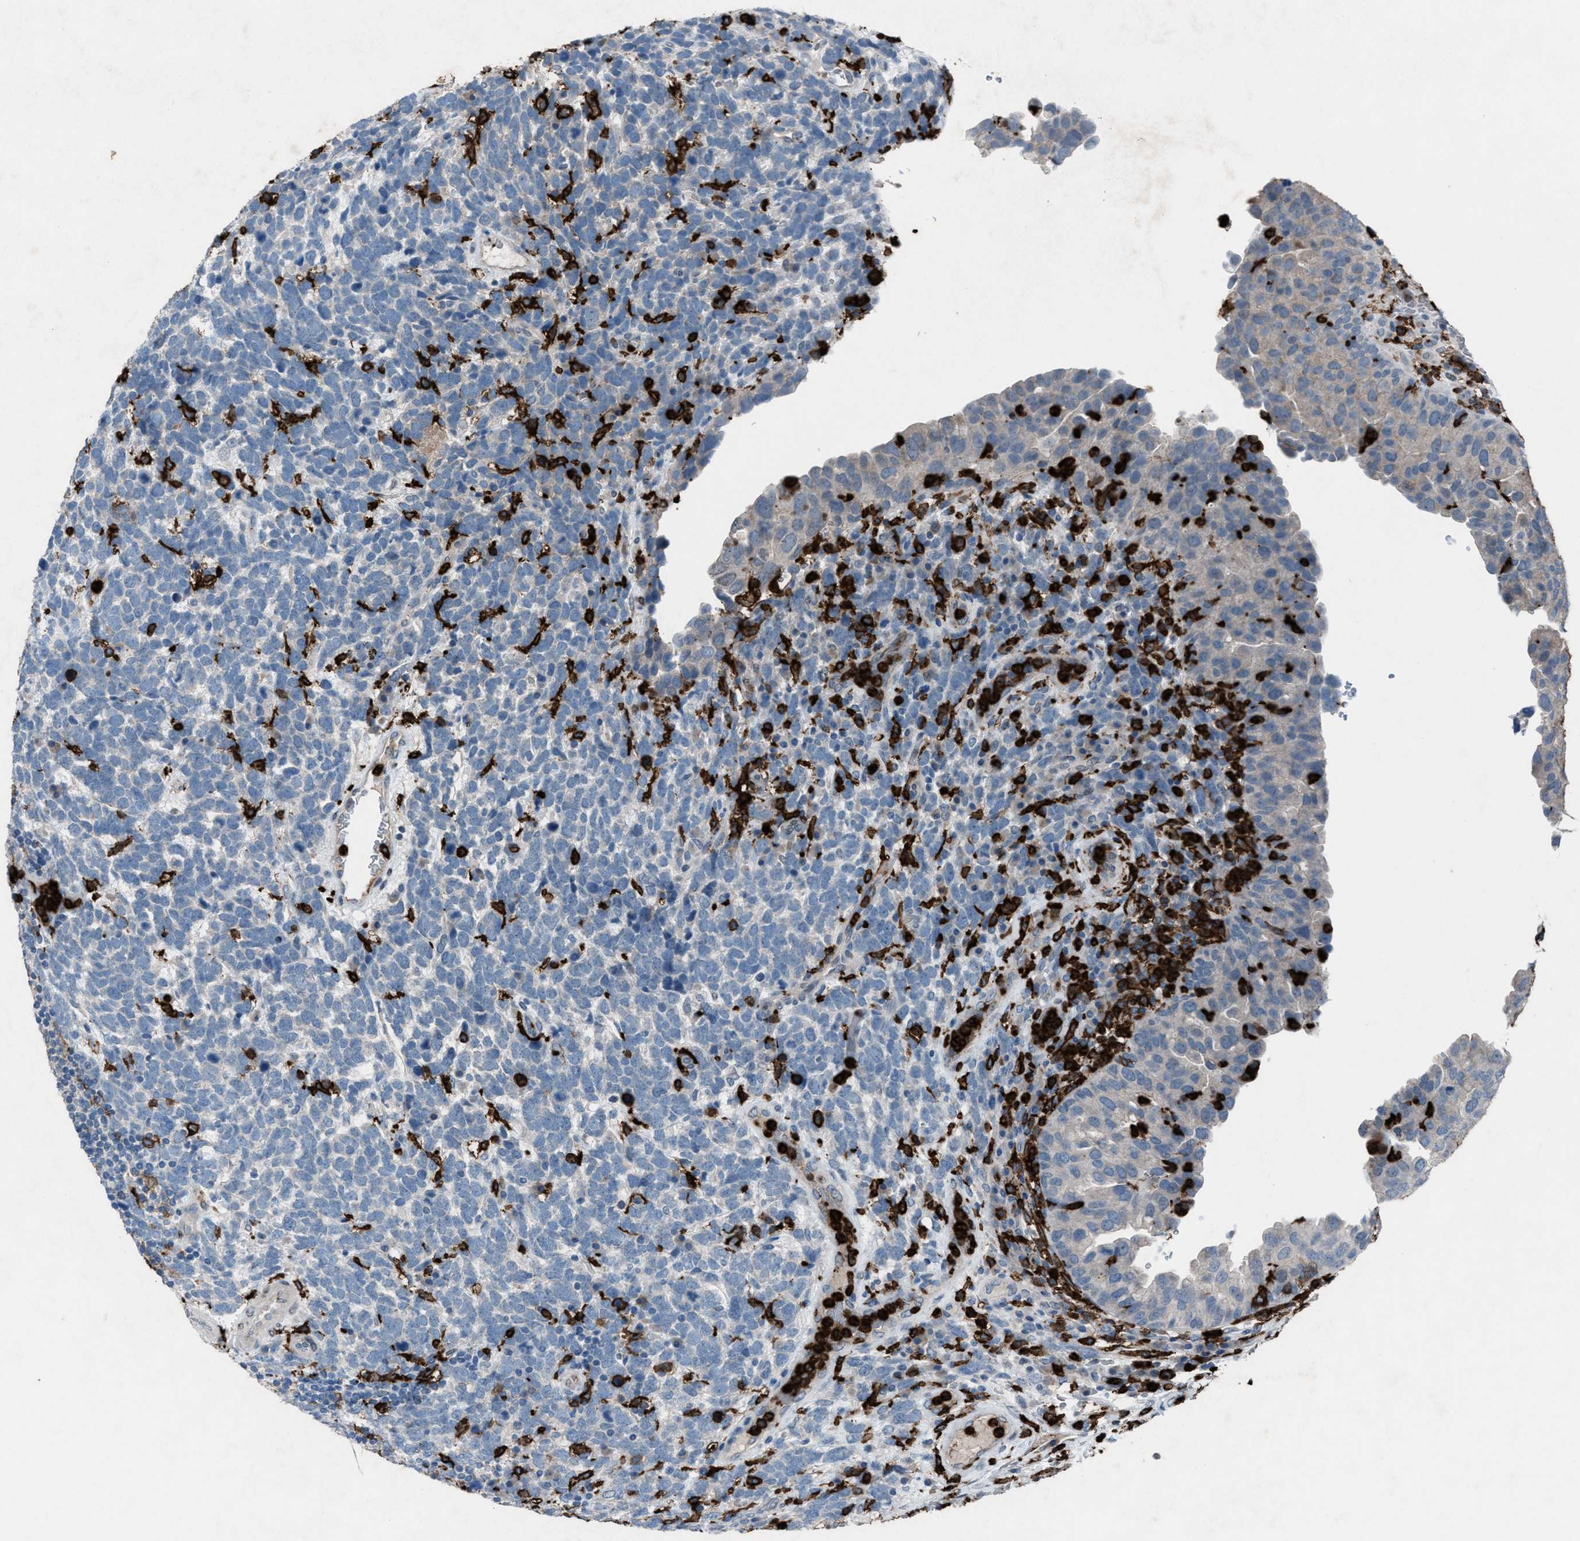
{"staining": {"intensity": "negative", "quantity": "none", "location": "none"}, "tissue": "urothelial cancer", "cell_type": "Tumor cells", "image_type": "cancer", "snomed": [{"axis": "morphology", "description": "Urothelial carcinoma, High grade"}, {"axis": "topography", "description": "Urinary bladder"}], "caption": "An image of human urothelial carcinoma (high-grade) is negative for staining in tumor cells.", "gene": "FCER1G", "patient": {"sex": "female", "age": 82}}